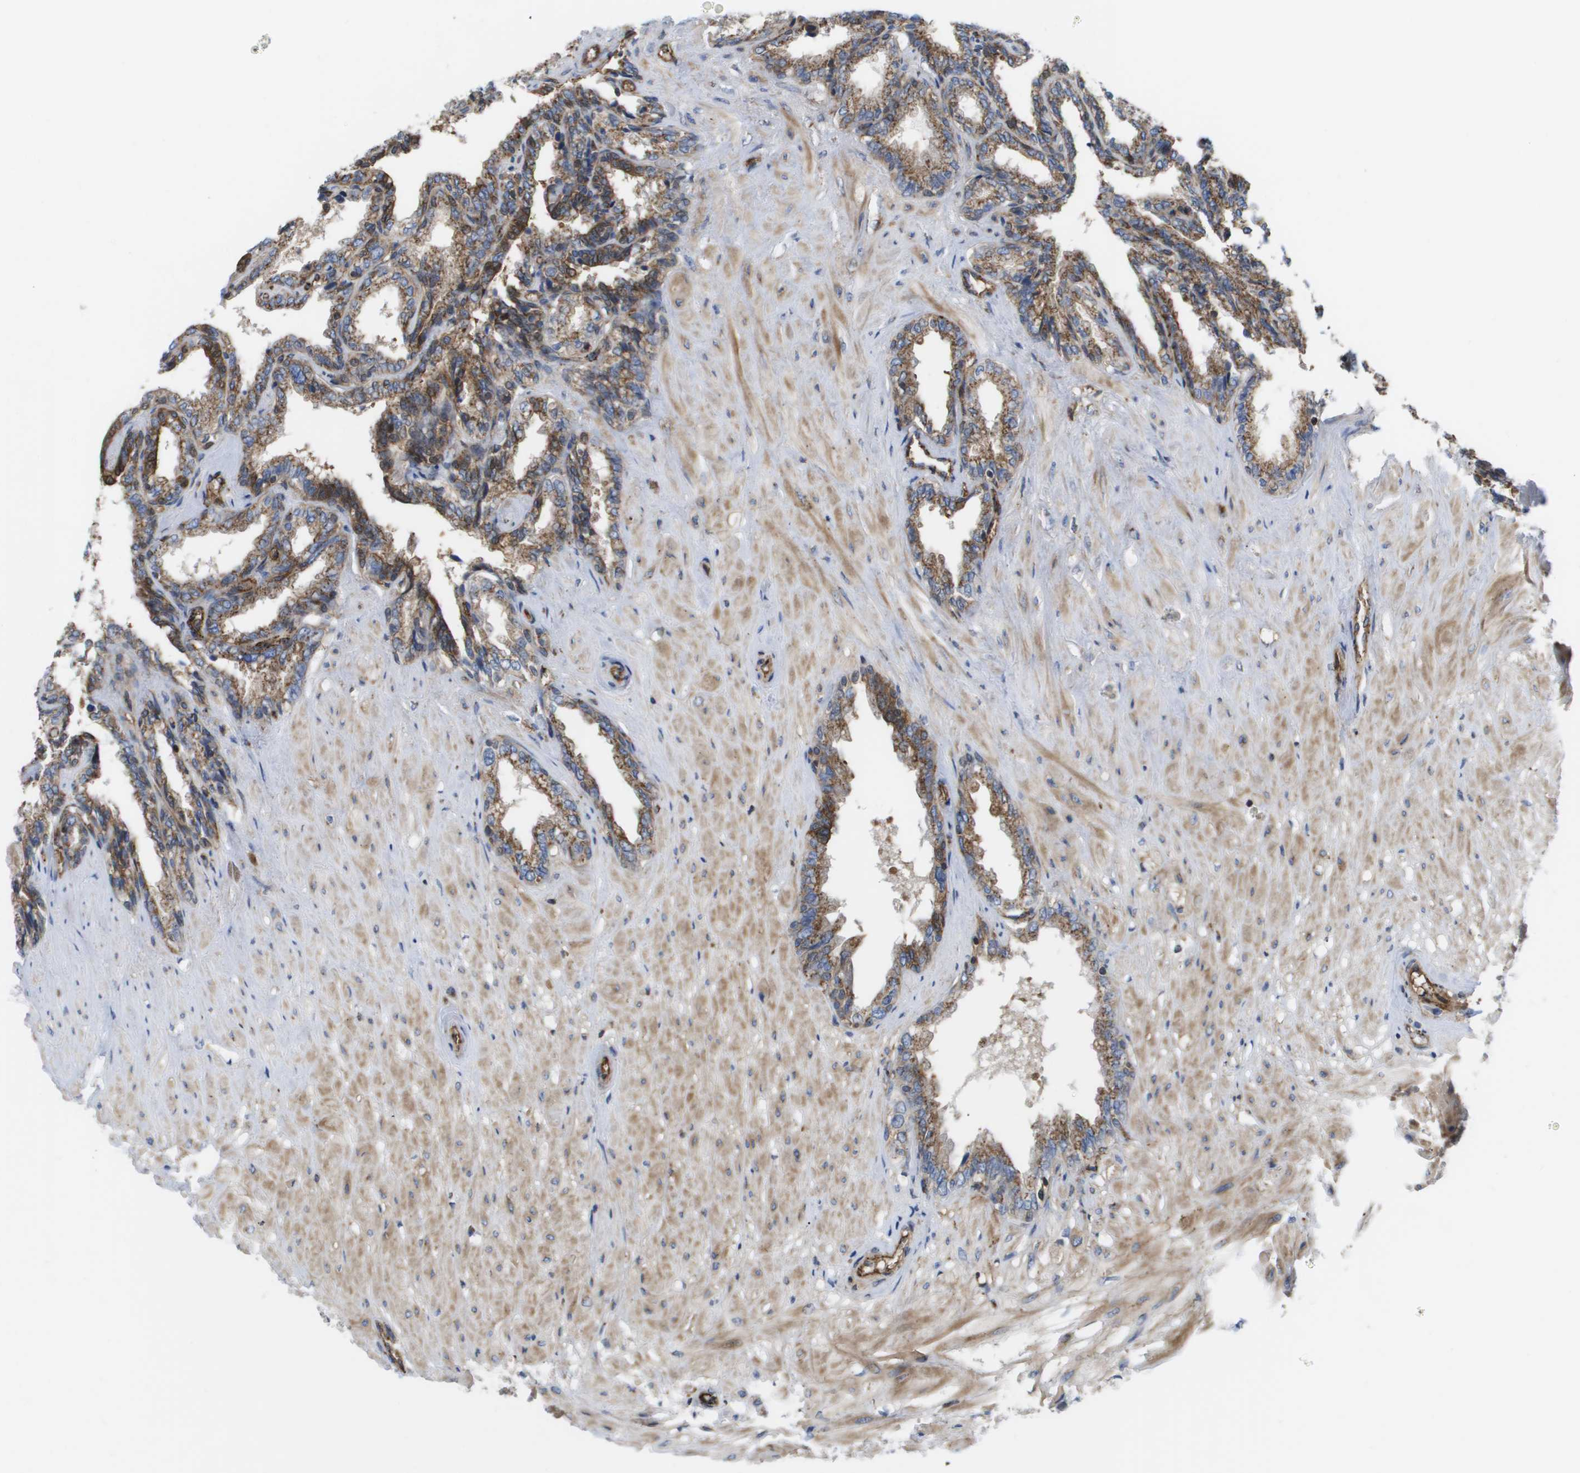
{"staining": {"intensity": "strong", "quantity": ">75%", "location": "cytoplasmic/membranous"}, "tissue": "seminal vesicle", "cell_type": "Glandular cells", "image_type": "normal", "snomed": [{"axis": "morphology", "description": "Normal tissue, NOS"}, {"axis": "topography", "description": "Seminal veicle"}], "caption": "A high-resolution histopathology image shows IHC staining of unremarkable seminal vesicle, which exhibits strong cytoplasmic/membranous positivity in approximately >75% of glandular cells.", "gene": "BST2", "patient": {"sex": "male", "age": 46}}